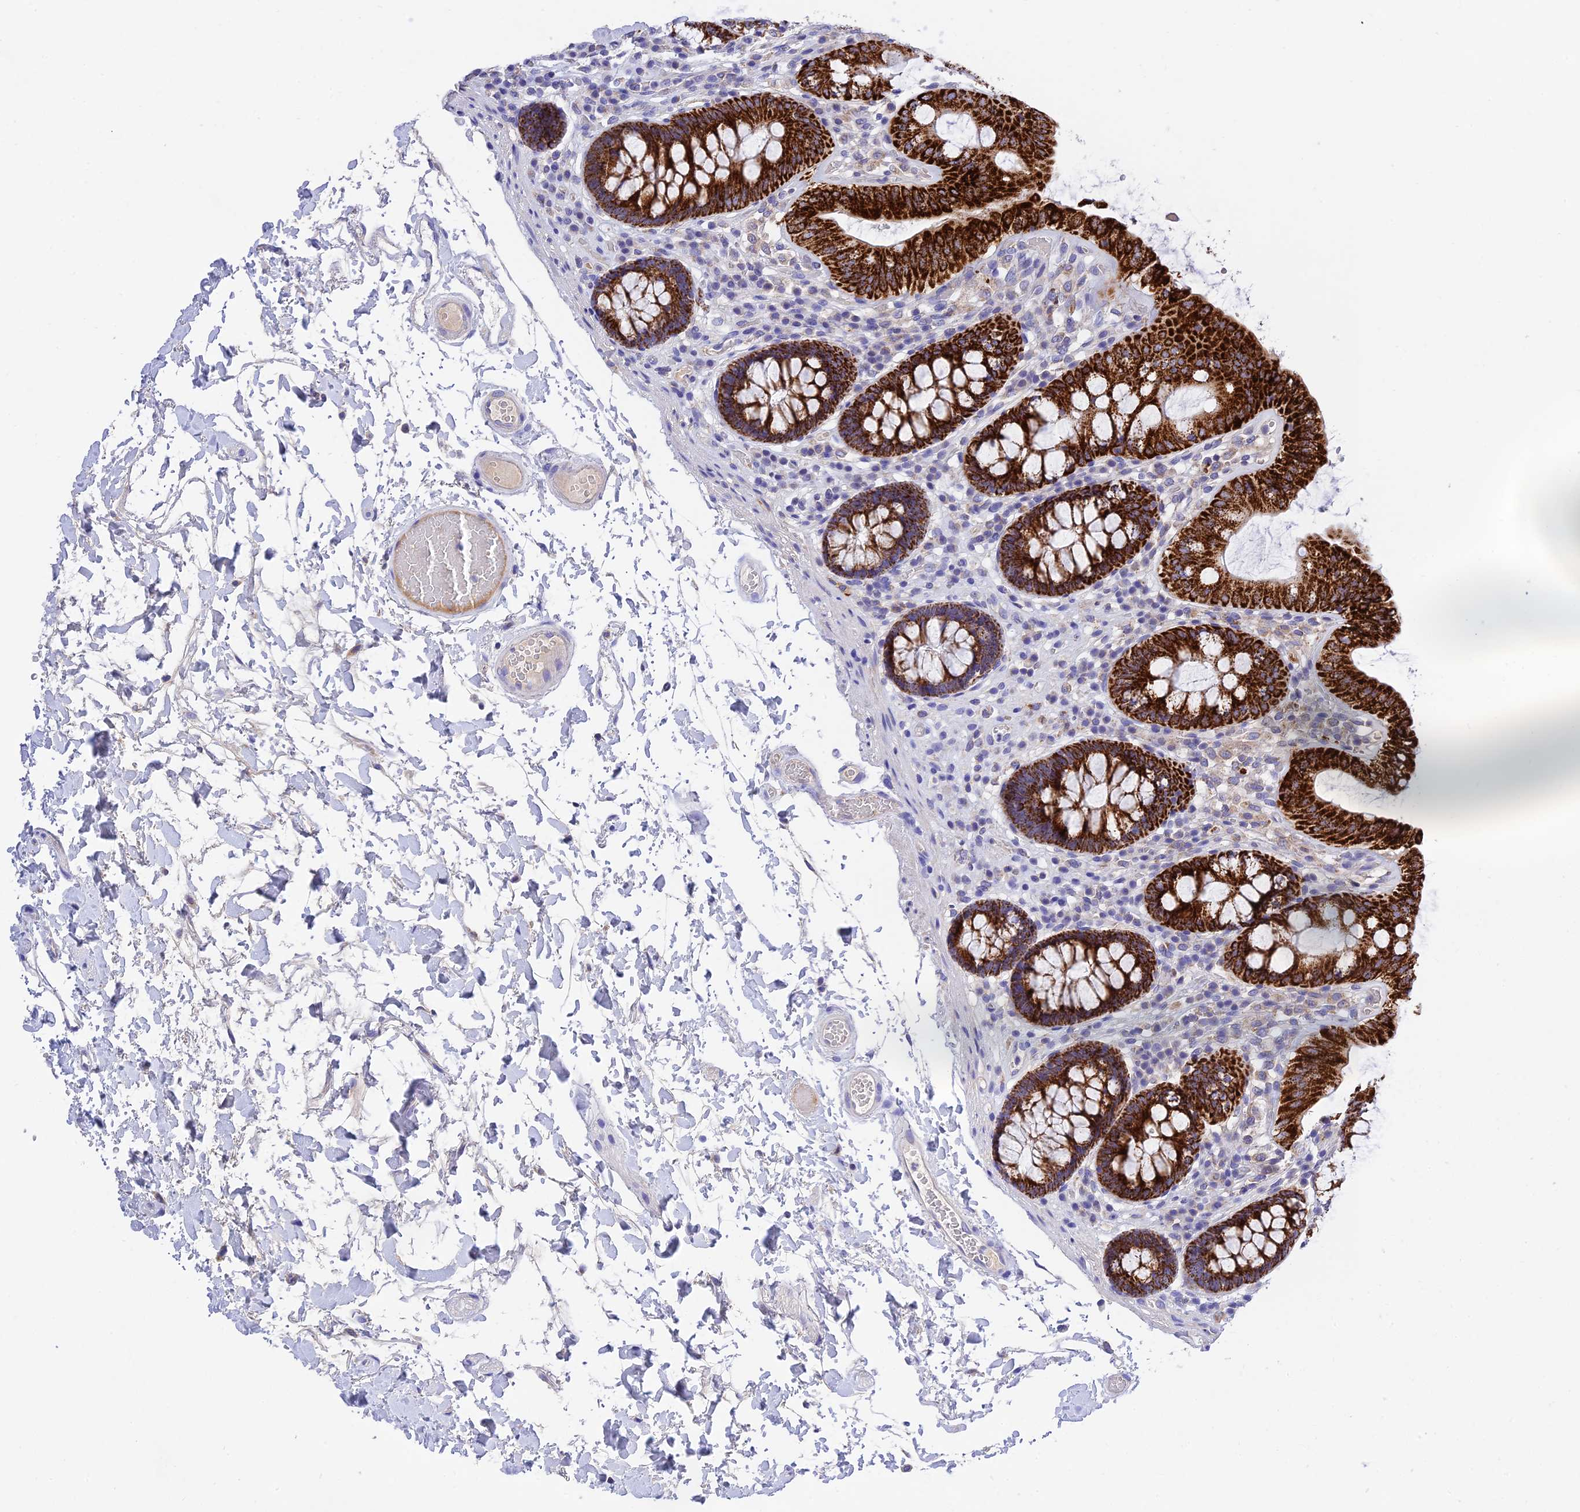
{"staining": {"intensity": "negative", "quantity": "none", "location": "none"}, "tissue": "colon", "cell_type": "Endothelial cells", "image_type": "normal", "snomed": [{"axis": "morphology", "description": "Normal tissue, NOS"}, {"axis": "topography", "description": "Colon"}], "caption": "High magnification brightfield microscopy of normal colon stained with DAB (brown) and counterstained with hematoxylin (blue): endothelial cells show no significant positivity. (DAB immunohistochemistry with hematoxylin counter stain).", "gene": "MS4A5", "patient": {"sex": "male", "age": 84}}